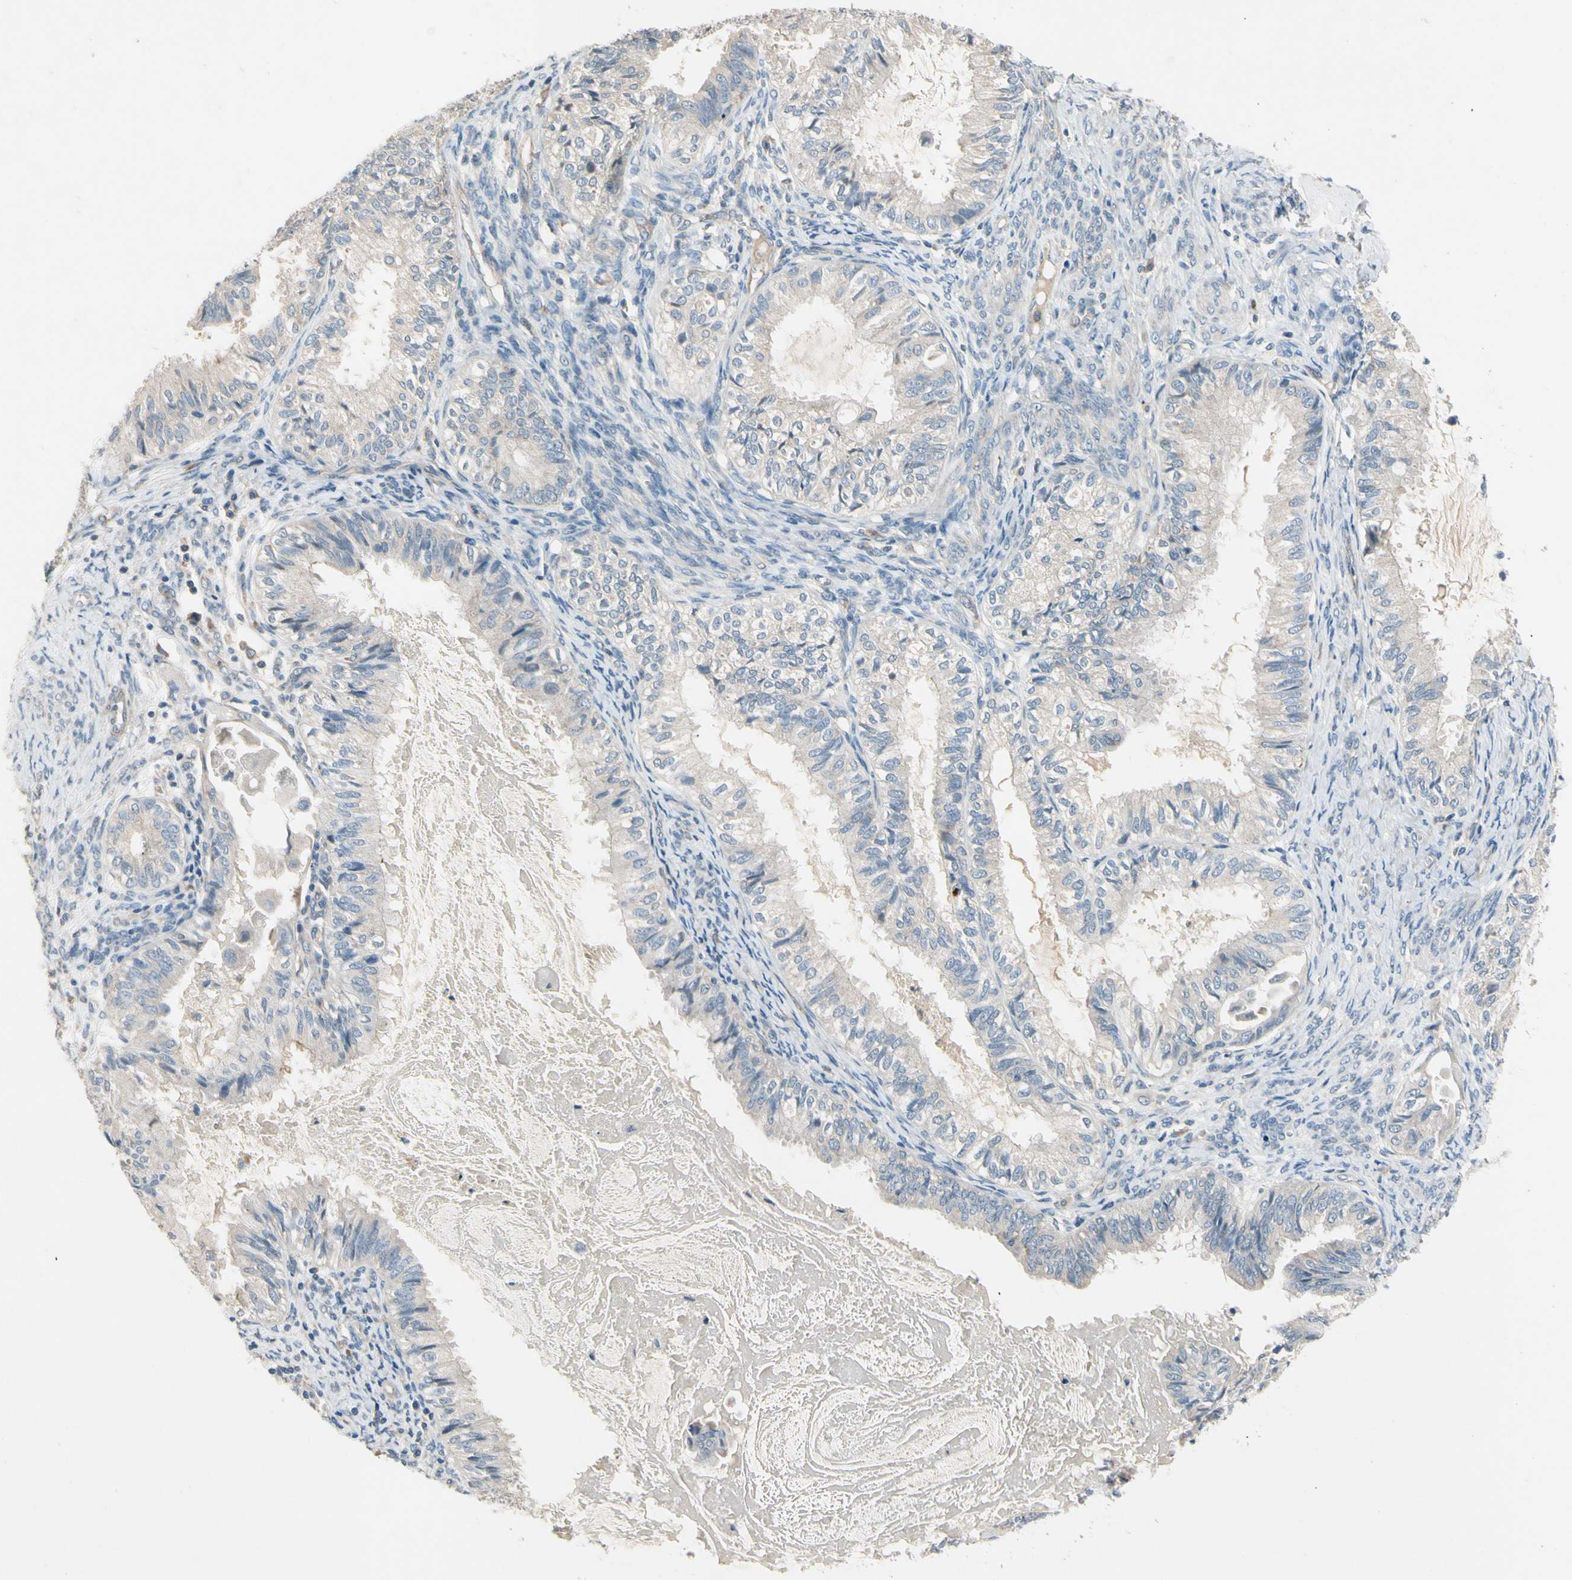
{"staining": {"intensity": "negative", "quantity": "none", "location": "none"}, "tissue": "cervical cancer", "cell_type": "Tumor cells", "image_type": "cancer", "snomed": [{"axis": "morphology", "description": "Normal tissue, NOS"}, {"axis": "morphology", "description": "Adenocarcinoma, NOS"}, {"axis": "topography", "description": "Cervix"}, {"axis": "topography", "description": "Endometrium"}], "caption": "A high-resolution histopathology image shows immunohistochemistry staining of adenocarcinoma (cervical), which demonstrates no significant positivity in tumor cells.", "gene": "SIGLEC5", "patient": {"sex": "female", "age": 86}}